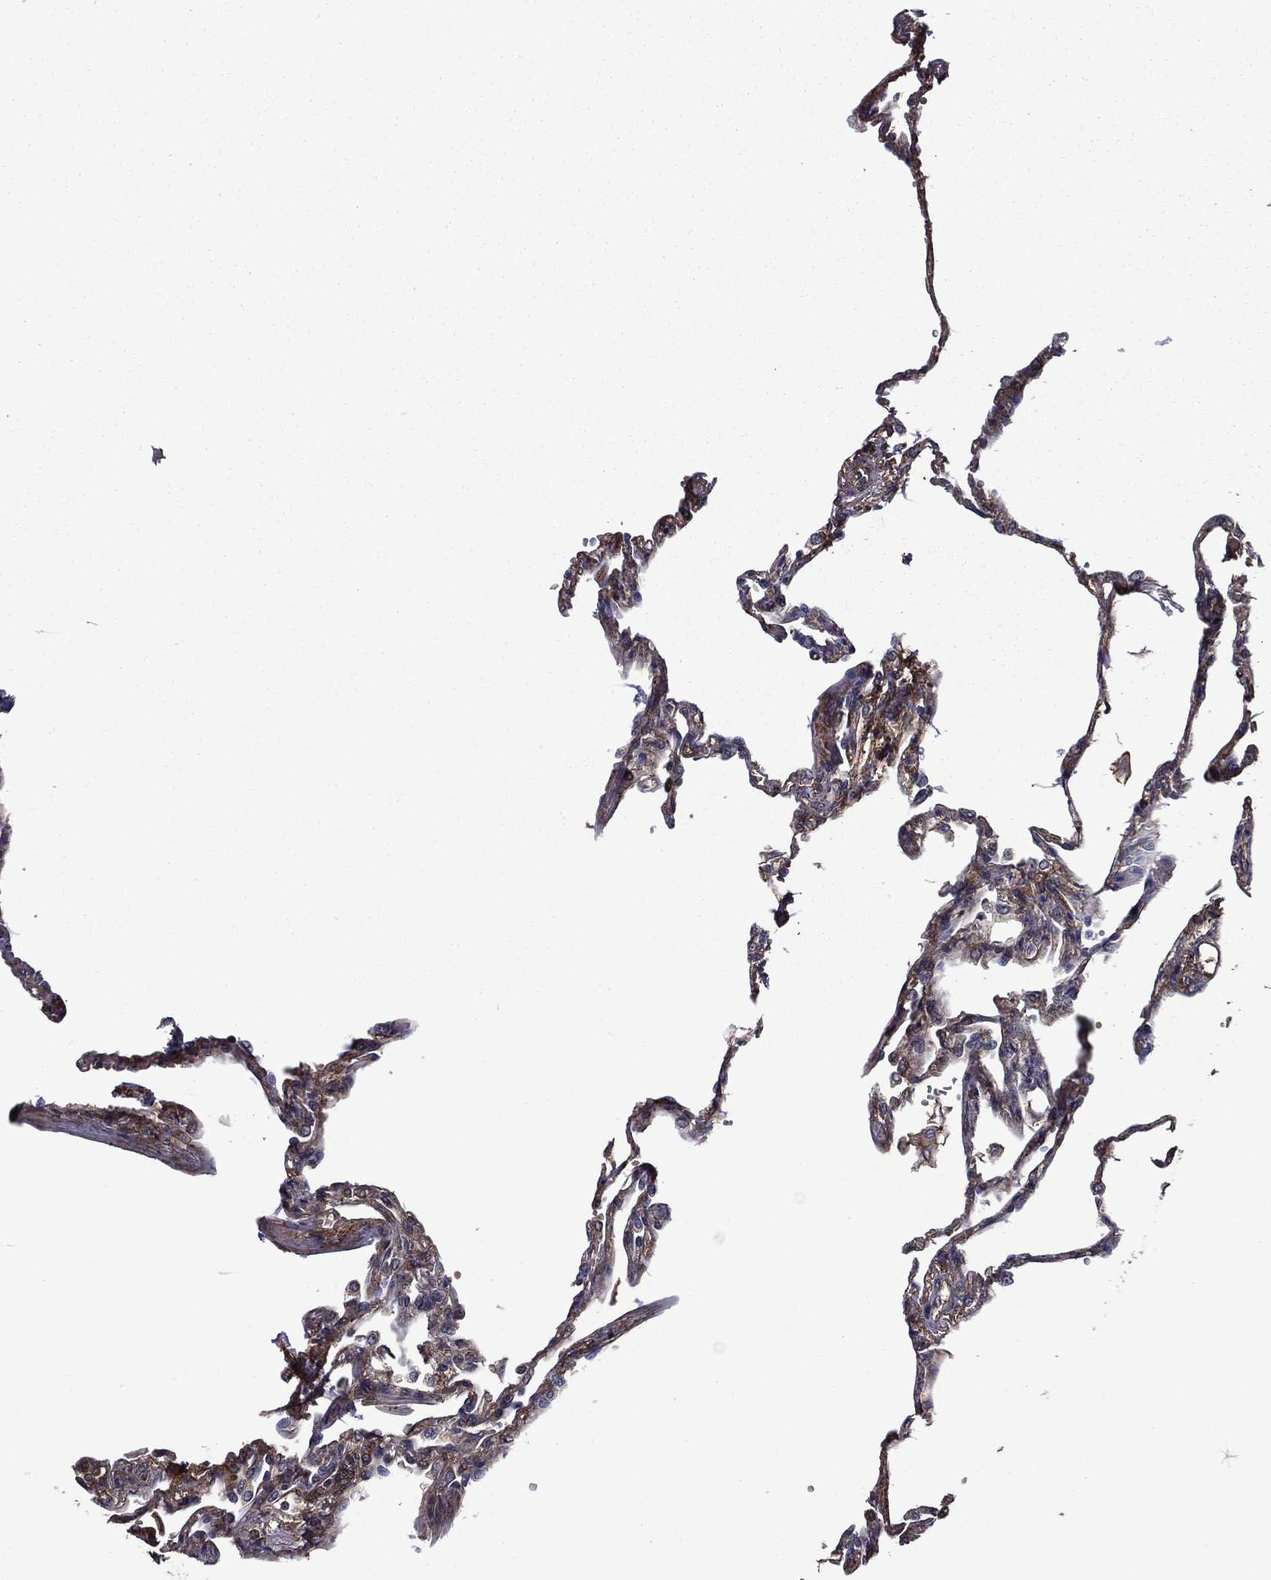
{"staining": {"intensity": "moderate", "quantity": "25%-75%", "location": "cytoplasmic/membranous"}, "tissue": "lung", "cell_type": "Alveolar cells", "image_type": "normal", "snomed": [{"axis": "morphology", "description": "Normal tissue, NOS"}, {"axis": "topography", "description": "Lung"}], "caption": "Lung was stained to show a protein in brown. There is medium levels of moderate cytoplasmic/membranous expression in about 25%-75% of alveolar cells. (brown staining indicates protein expression, while blue staining denotes nuclei).", "gene": "PLPP3", "patient": {"sex": "male", "age": 78}}